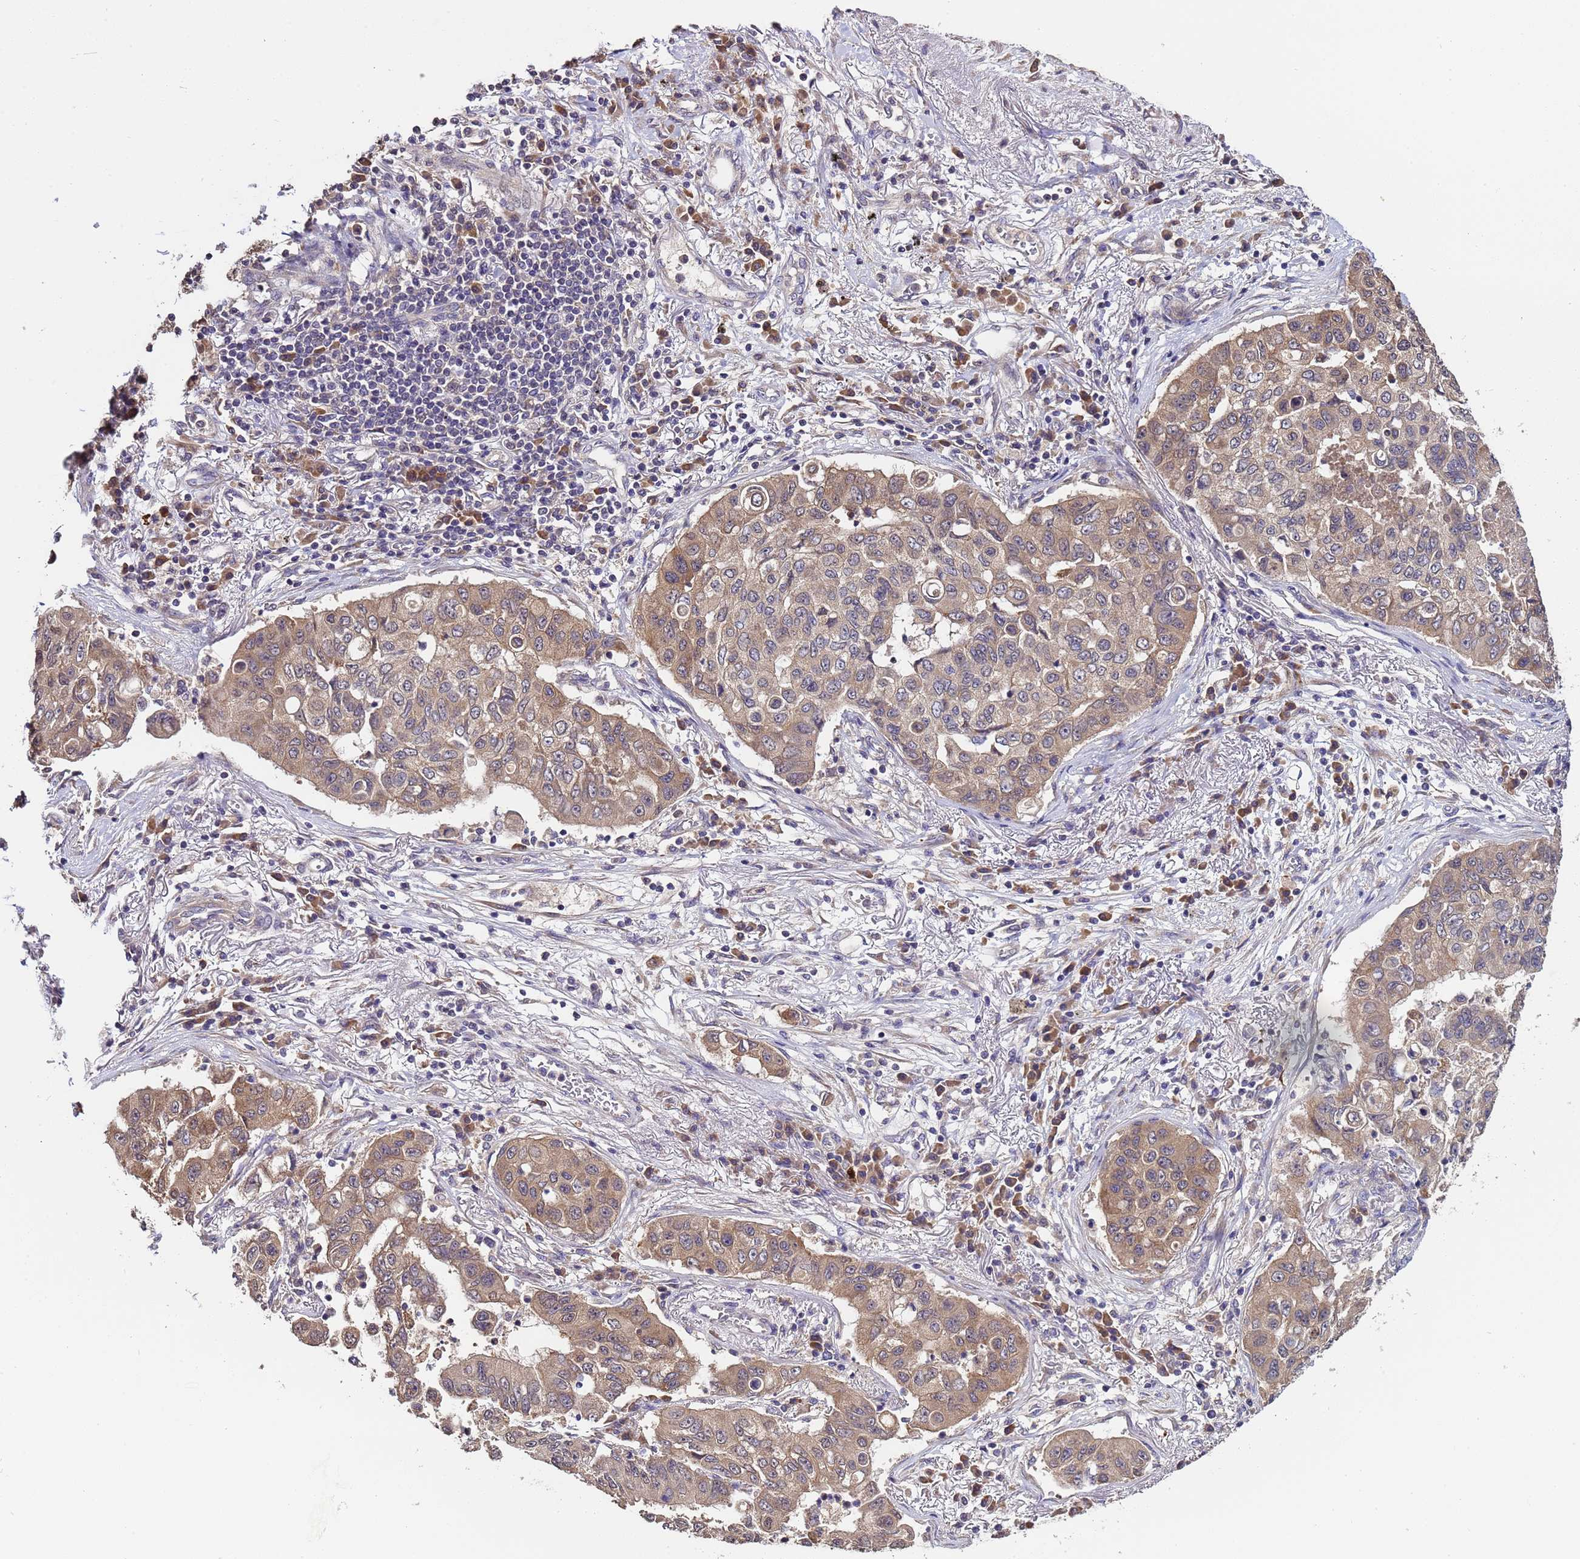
{"staining": {"intensity": "weak", "quantity": ">75%", "location": "cytoplasmic/membranous"}, "tissue": "lung cancer", "cell_type": "Tumor cells", "image_type": "cancer", "snomed": [{"axis": "morphology", "description": "Squamous cell carcinoma, NOS"}, {"axis": "topography", "description": "Lung"}], "caption": "Protein positivity by immunohistochemistry shows weak cytoplasmic/membranous staining in approximately >75% of tumor cells in lung cancer.", "gene": "ELMOD2", "patient": {"sex": "male", "age": 74}}